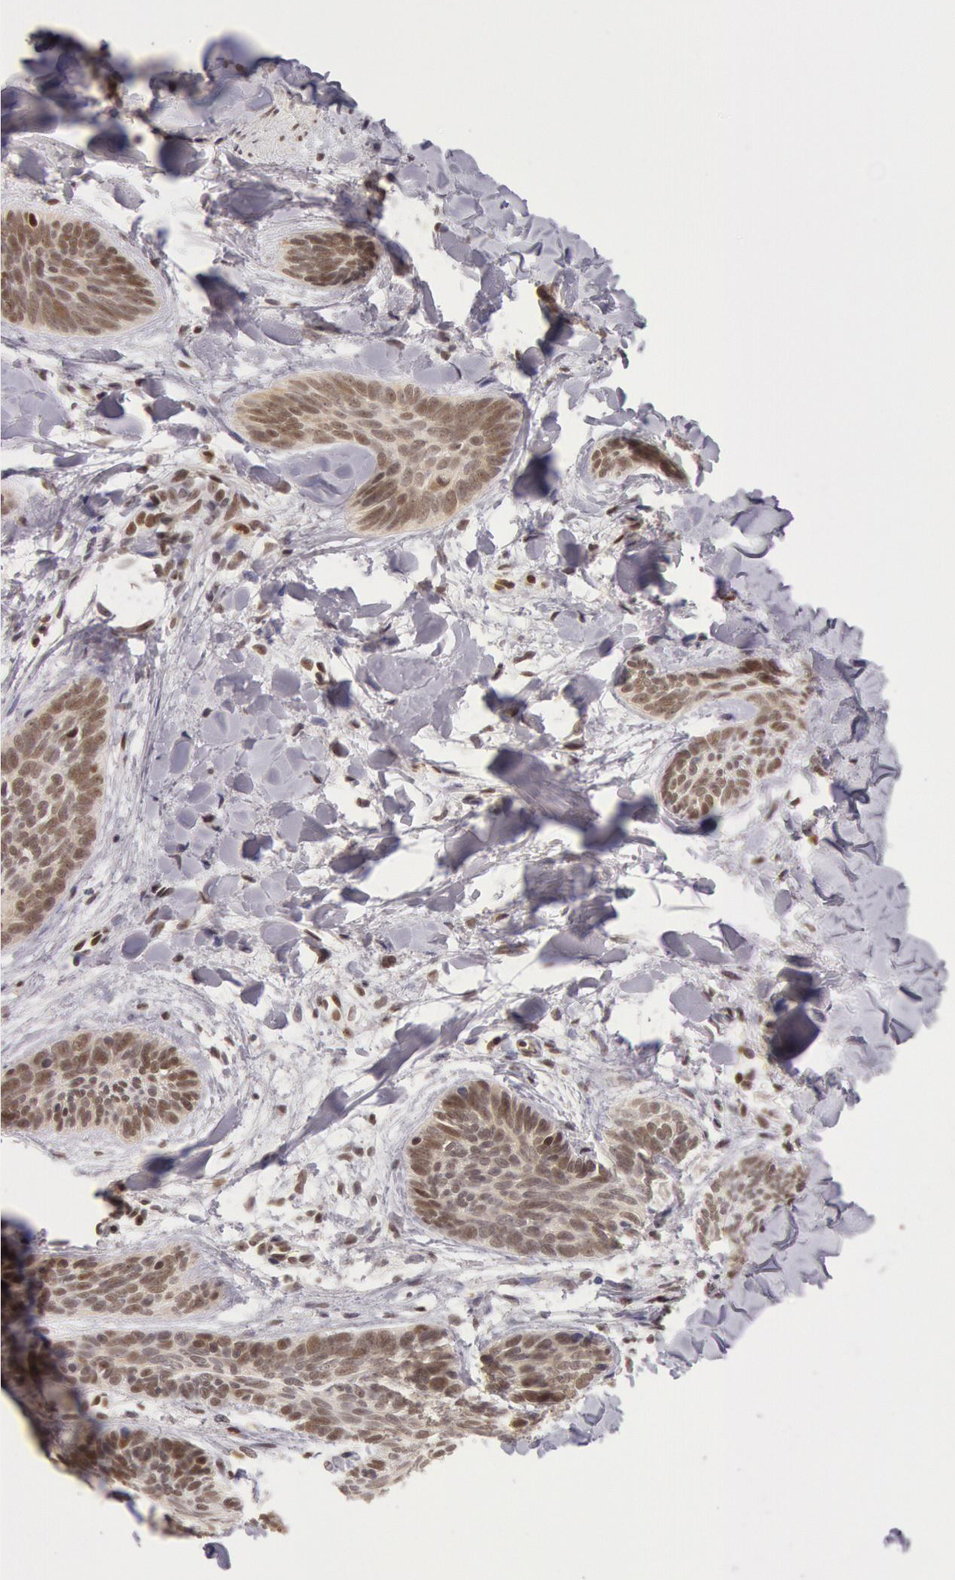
{"staining": {"intensity": "moderate", "quantity": ">75%", "location": "nuclear"}, "tissue": "skin cancer", "cell_type": "Tumor cells", "image_type": "cancer", "snomed": [{"axis": "morphology", "description": "Basal cell carcinoma"}, {"axis": "topography", "description": "Skin"}], "caption": "Human skin cancer (basal cell carcinoma) stained with a protein marker exhibits moderate staining in tumor cells.", "gene": "ESS2", "patient": {"sex": "female", "age": 81}}